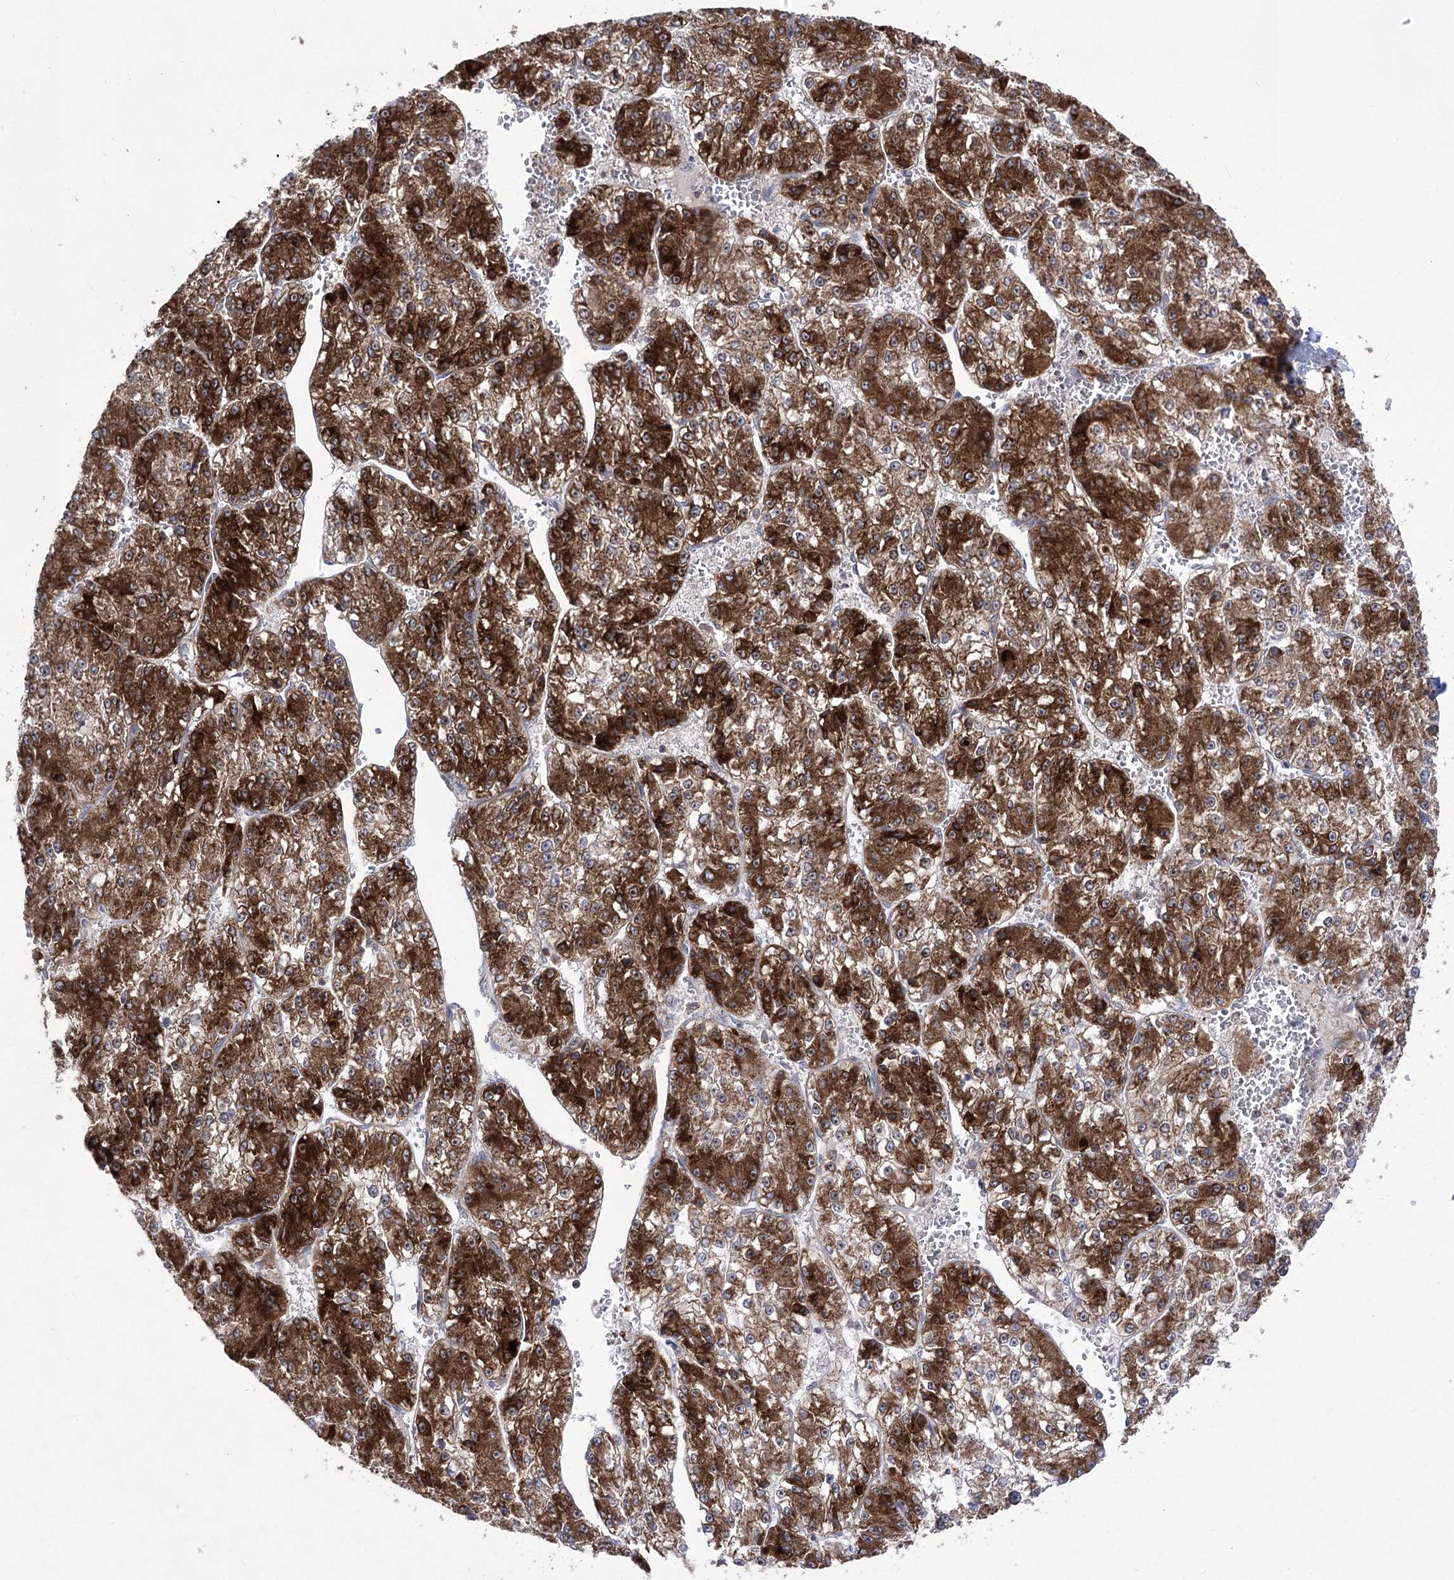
{"staining": {"intensity": "strong", "quantity": ">75%", "location": "cytoplasmic/membranous"}, "tissue": "liver cancer", "cell_type": "Tumor cells", "image_type": "cancer", "snomed": [{"axis": "morphology", "description": "Carcinoma, Hepatocellular, NOS"}, {"axis": "topography", "description": "Liver"}], "caption": "Immunohistochemistry (IHC) photomicrograph of neoplastic tissue: human liver hepatocellular carcinoma stained using IHC reveals high levels of strong protein expression localized specifically in the cytoplasmic/membranous of tumor cells, appearing as a cytoplasmic/membranous brown color.", "gene": "ZNF622", "patient": {"sex": "female", "age": 73}}